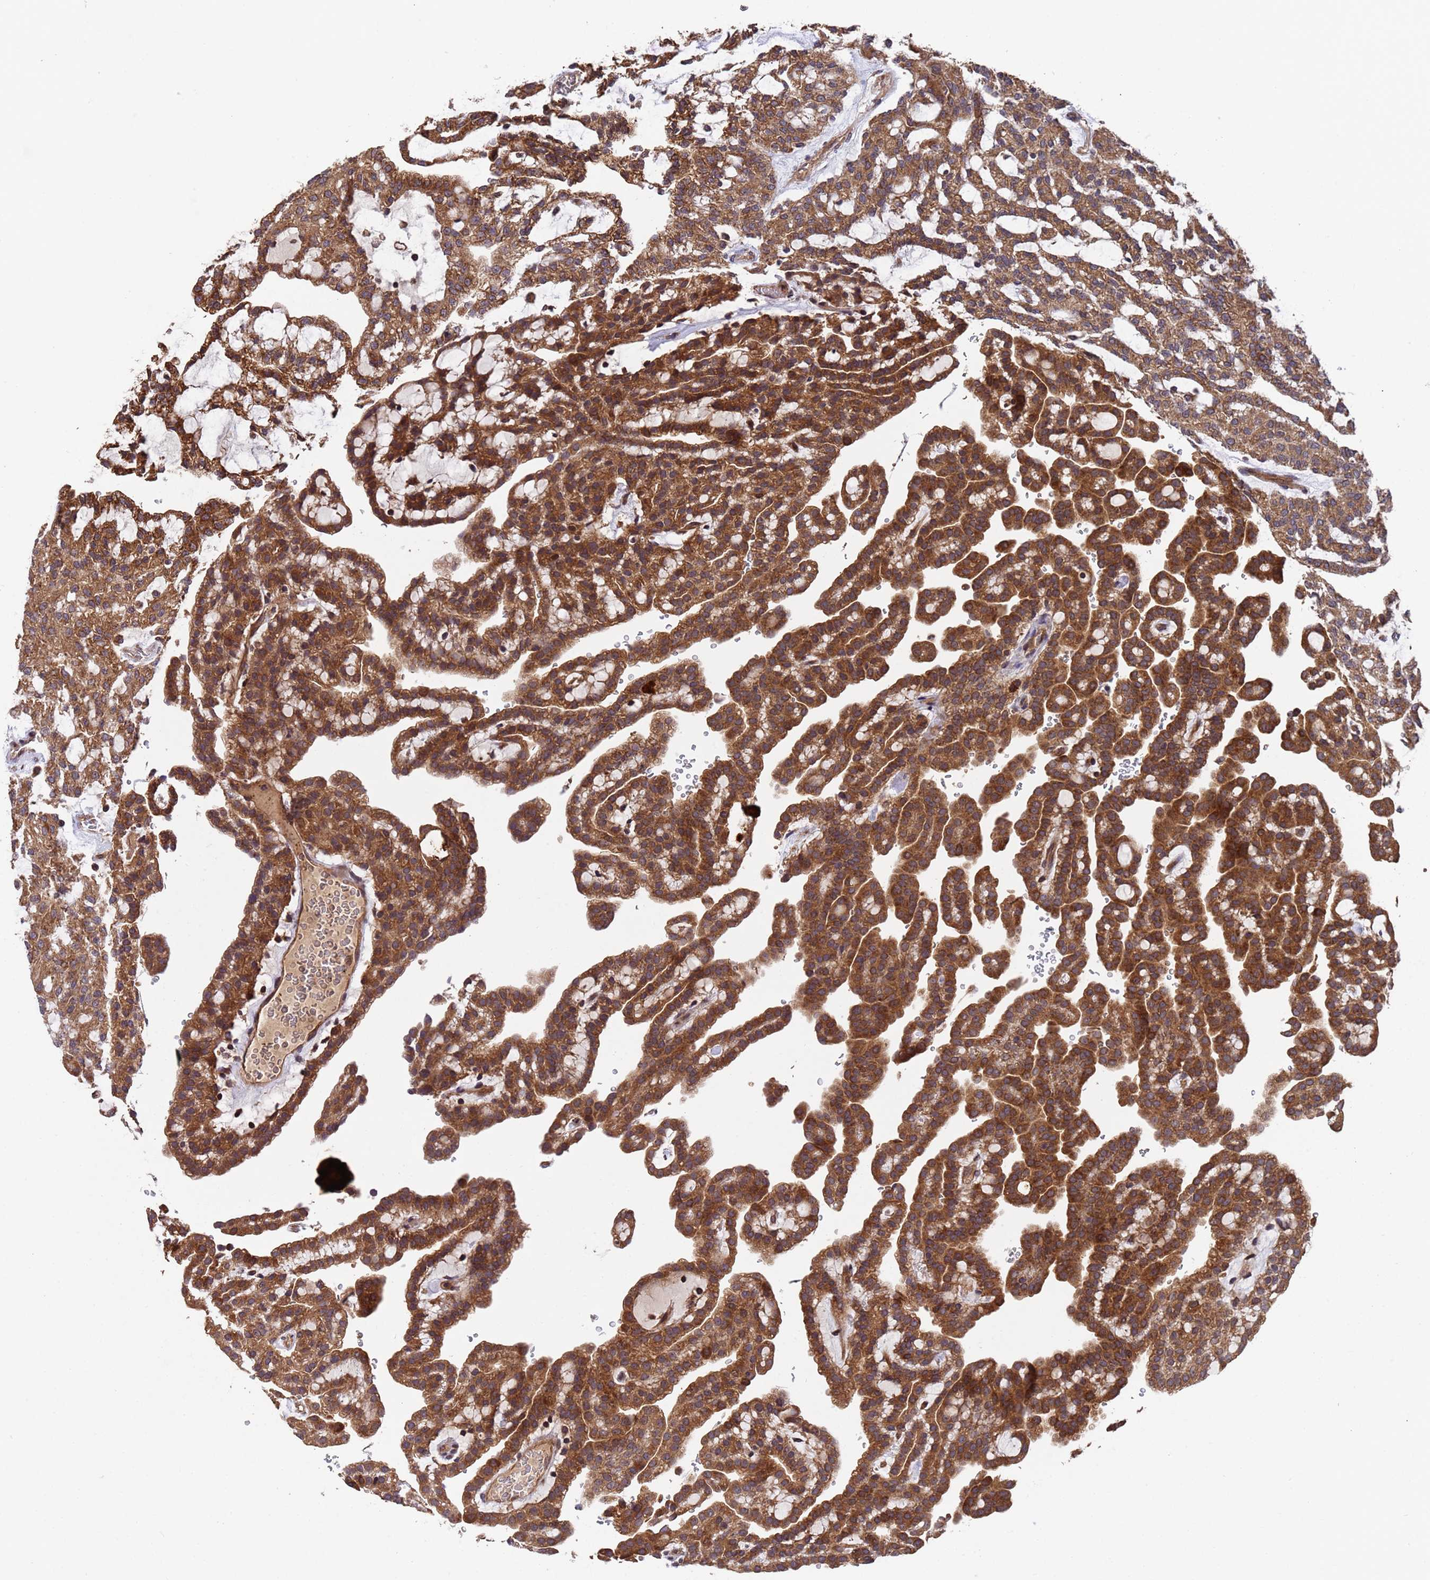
{"staining": {"intensity": "strong", "quantity": ">75%", "location": "cytoplasmic/membranous"}, "tissue": "renal cancer", "cell_type": "Tumor cells", "image_type": "cancer", "snomed": [{"axis": "morphology", "description": "Adenocarcinoma, NOS"}, {"axis": "topography", "description": "Kidney"}], "caption": "Renal cancer (adenocarcinoma) tissue displays strong cytoplasmic/membranous staining in approximately >75% of tumor cells, visualized by immunohistochemistry.", "gene": "TSR3", "patient": {"sex": "male", "age": 63}}